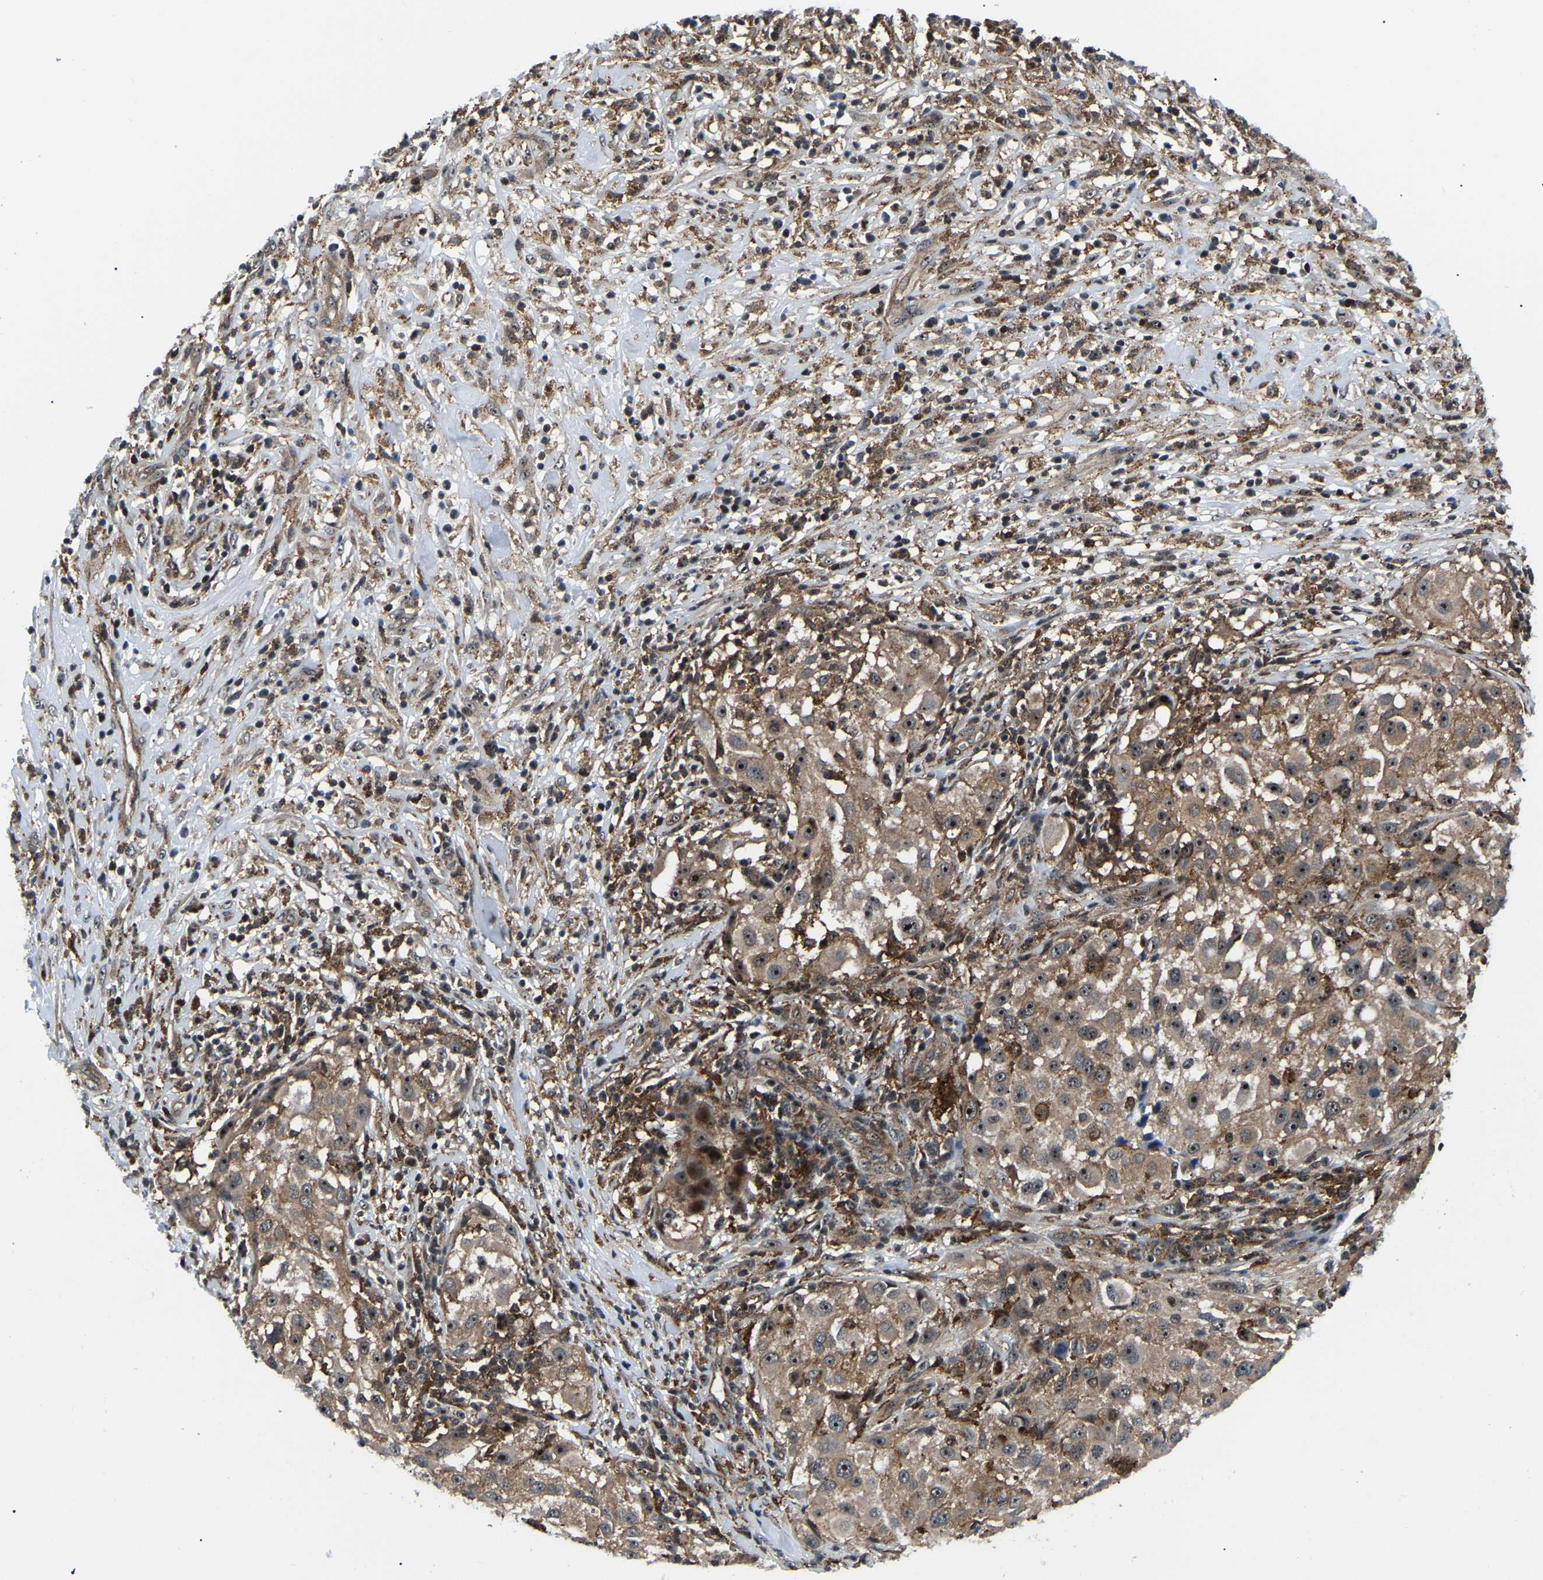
{"staining": {"intensity": "strong", "quantity": ">75%", "location": "cytoplasmic/membranous,nuclear"}, "tissue": "melanoma", "cell_type": "Tumor cells", "image_type": "cancer", "snomed": [{"axis": "morphology", "description": "Necrosis, NOS"}, {"axis": "morphology", "description": "Malignant melanoma, NOS"}, {"axis": "topography", "description": "Skin"}], "caption": "Immunohistochemistry (IHC) of human malignant melanoma demonstrates high levels of strong cytoplasmic/membranous and nuclear staining in approximately >75% of tumor cells.", "gene": "RRP1B", "patient": {"sex": "female", "age": 87}}